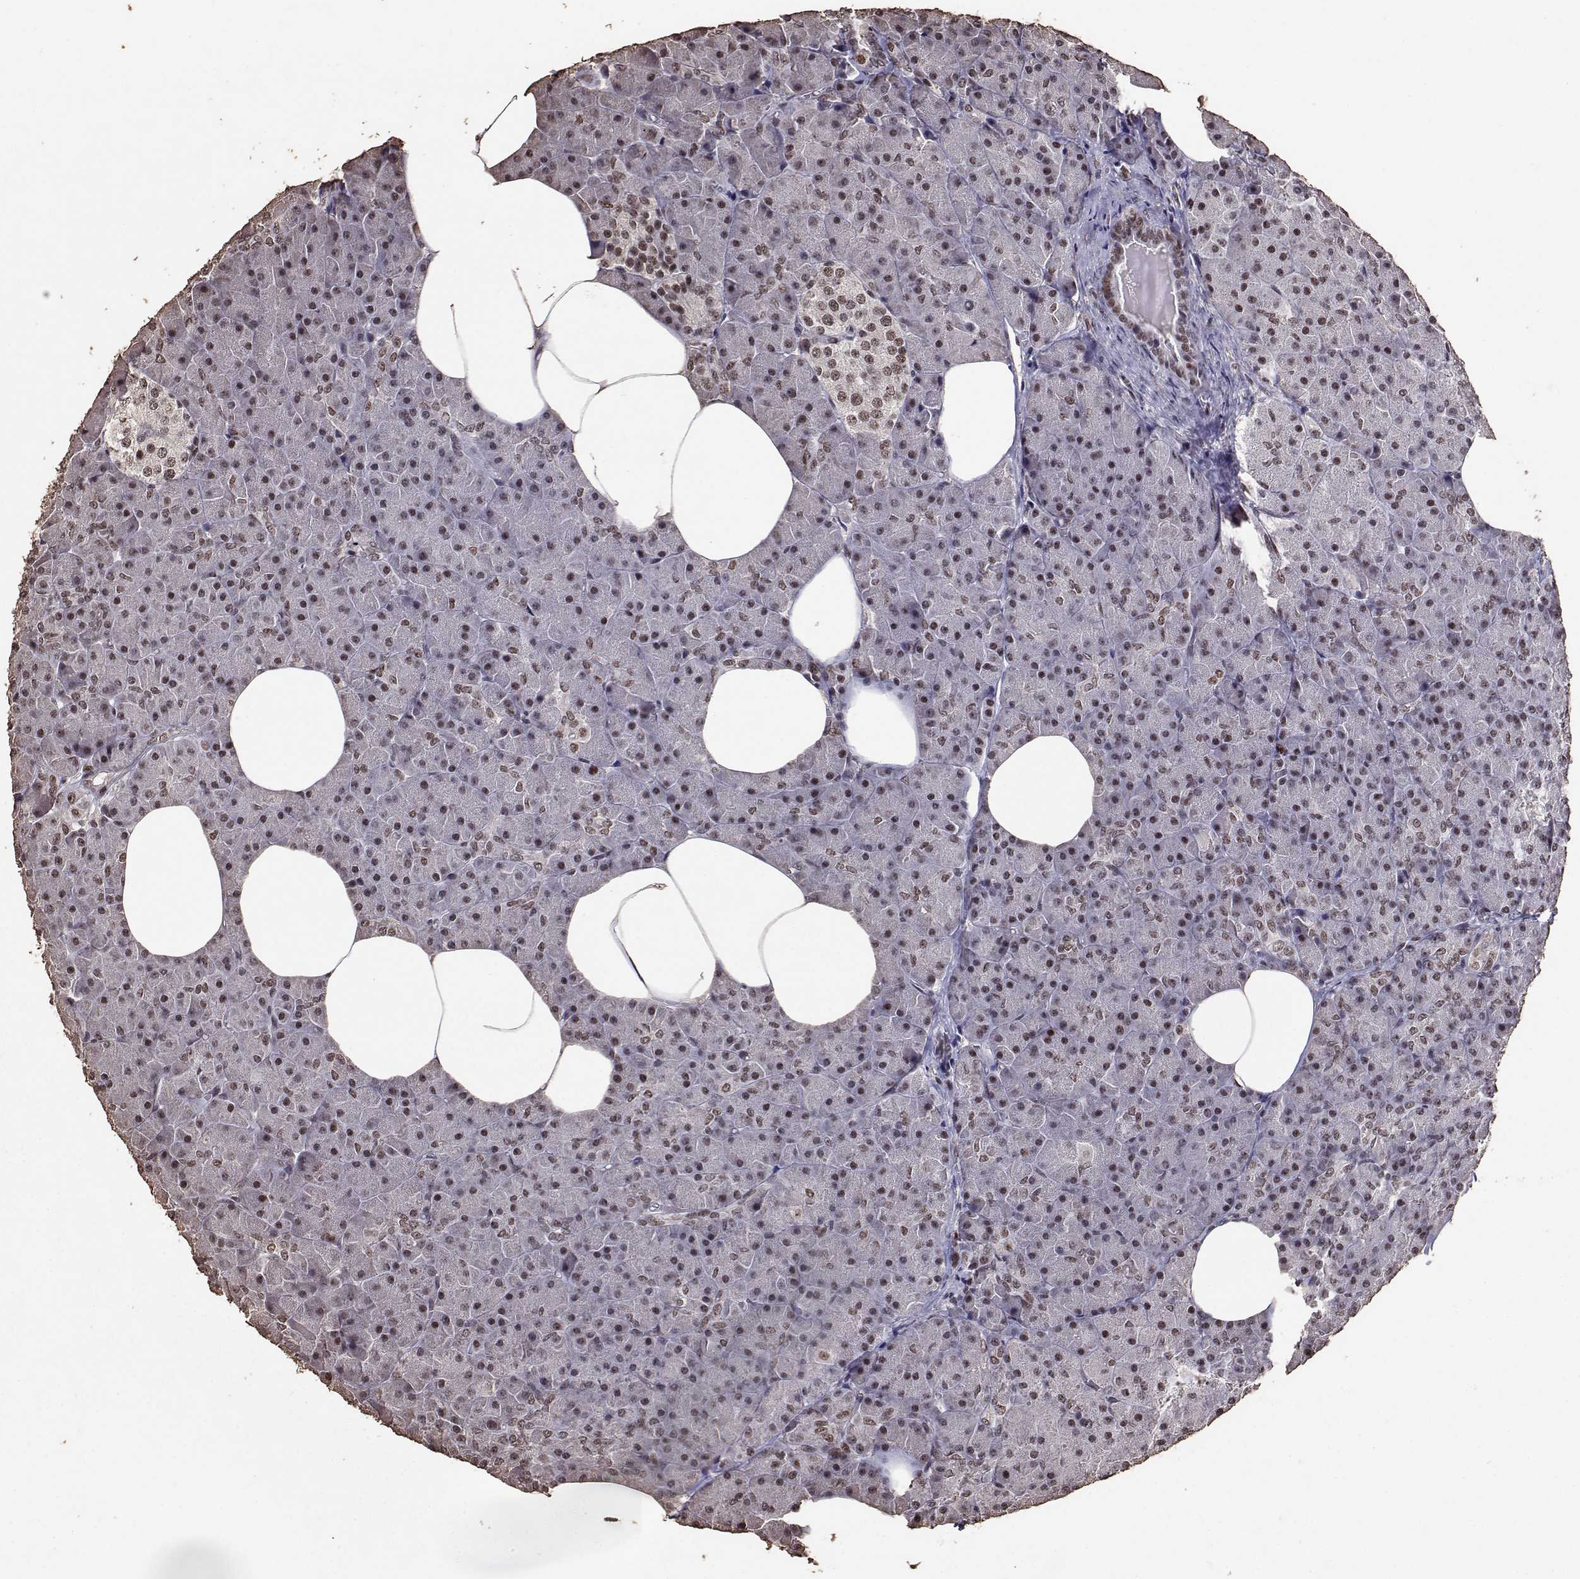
{"staining": {"intensity": "moderate", "quantity": ">75%", "location": "nuclear"}, "tissue": "pancreas", "cell_type": "Exocrine glandular cells", "image_type": "normal", "snomed": [{"axis": "morphology", "description": "Normal tissue, NOS"}, {"axis": "topography", "description": "Pancreas"}], "caption": "This image shows IHC staining of benign human pancreas, with medium moderate nuclear staining in about >75% of exocrine glandular cells.", "gene": "TOE1", "patient": {"sex": "female", "age": 45}}